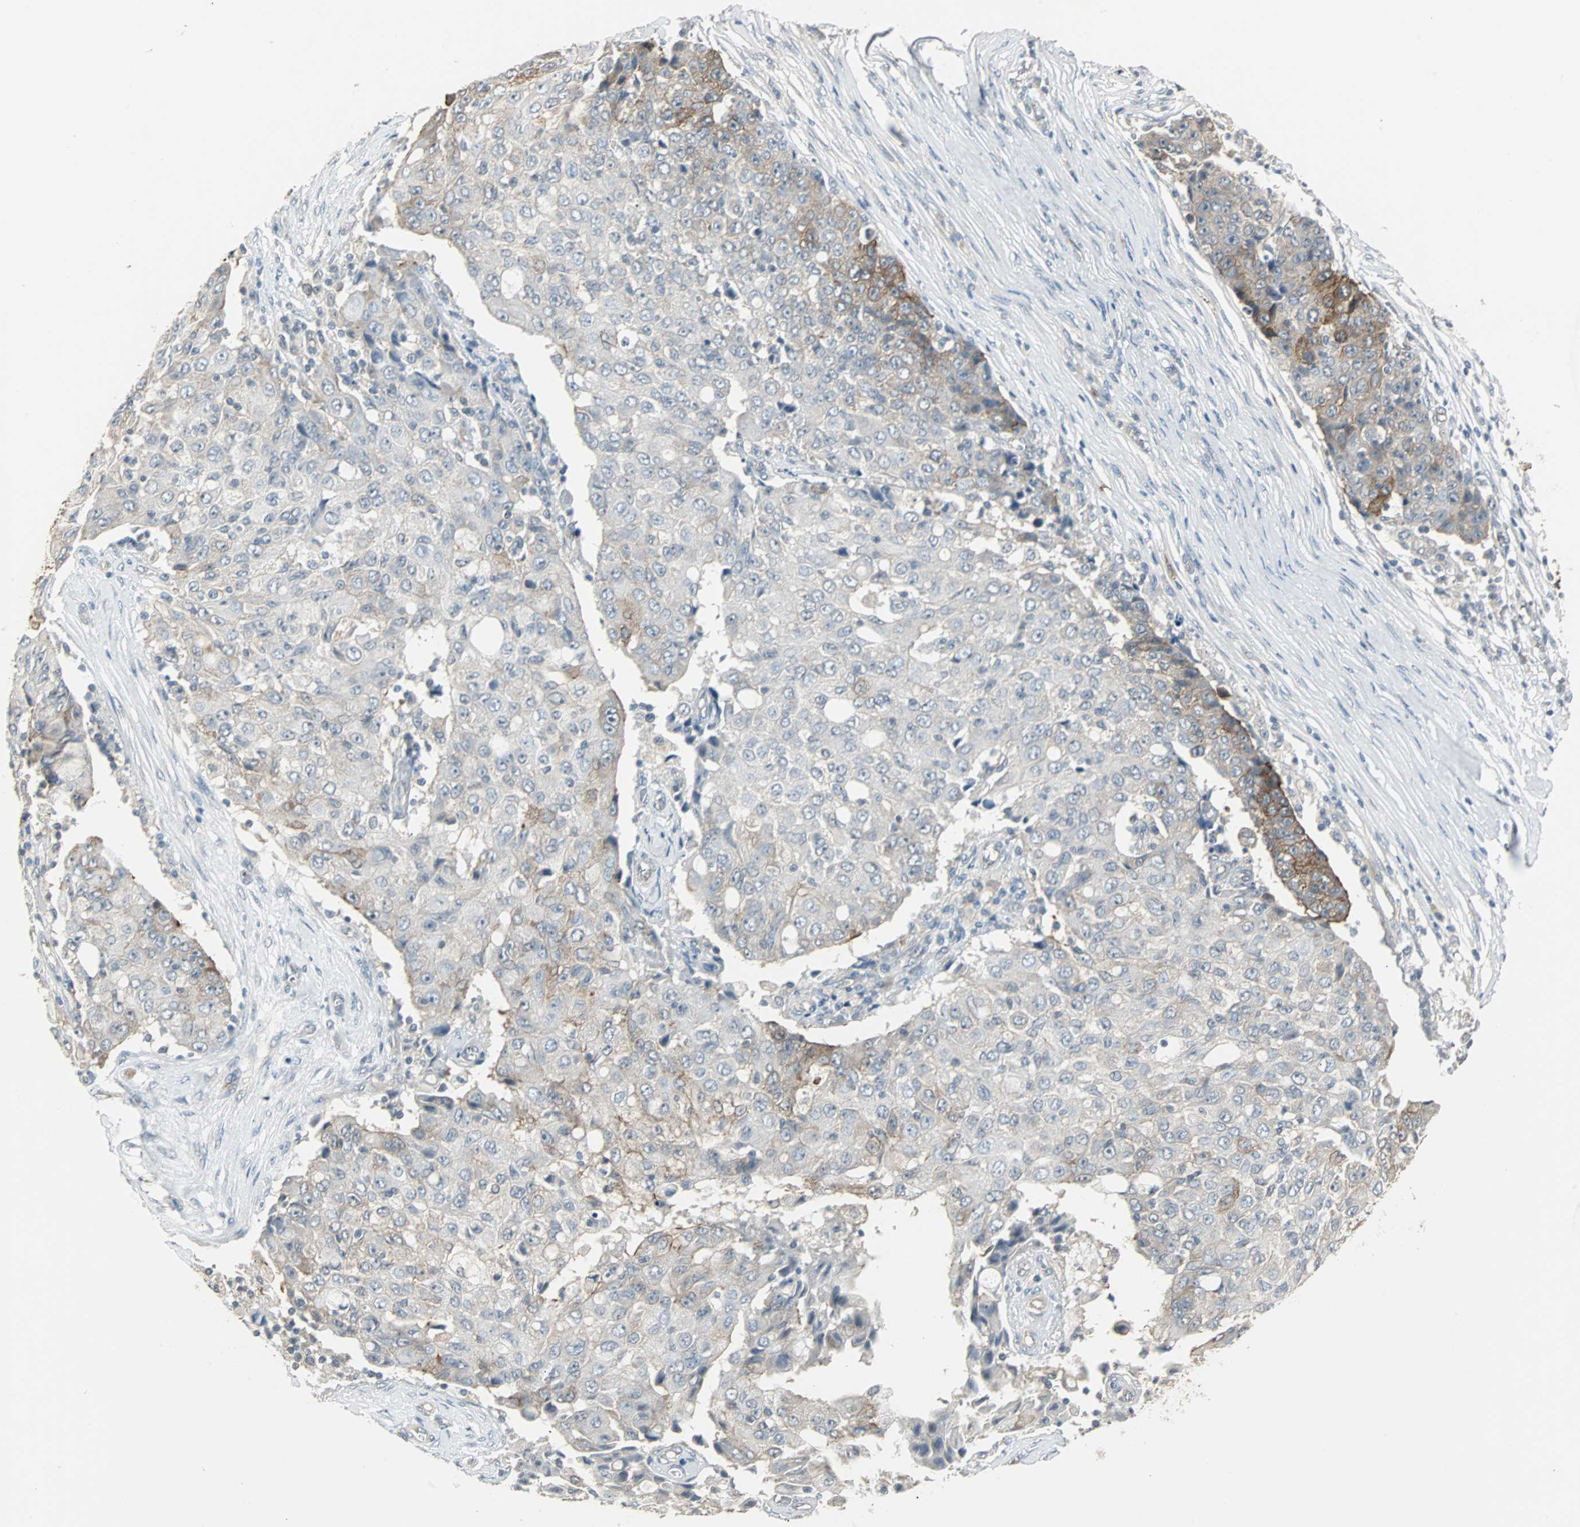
{"staining": {"intensity": "moderate", "quantity": "25%-75%", "location": "cytoplasmic/membranous"}, "tissue": "ovarian cancer", "cell_type": "Tumor cells", "image_type": "cancer", "snomed": [{"axis": "morphology", "description": "Carcinoma, endometroid"}, {"axis": "topography", "description": "Ovary"}], "caption": "Human ovarian endometroid carcinoma stained with a brown dye shows moderate cytoplasmic/membranous positive staining in about 25%-75% of tumor cells.", "gene": "CMC2", "patient": {"sex": "female", "age": 42}}